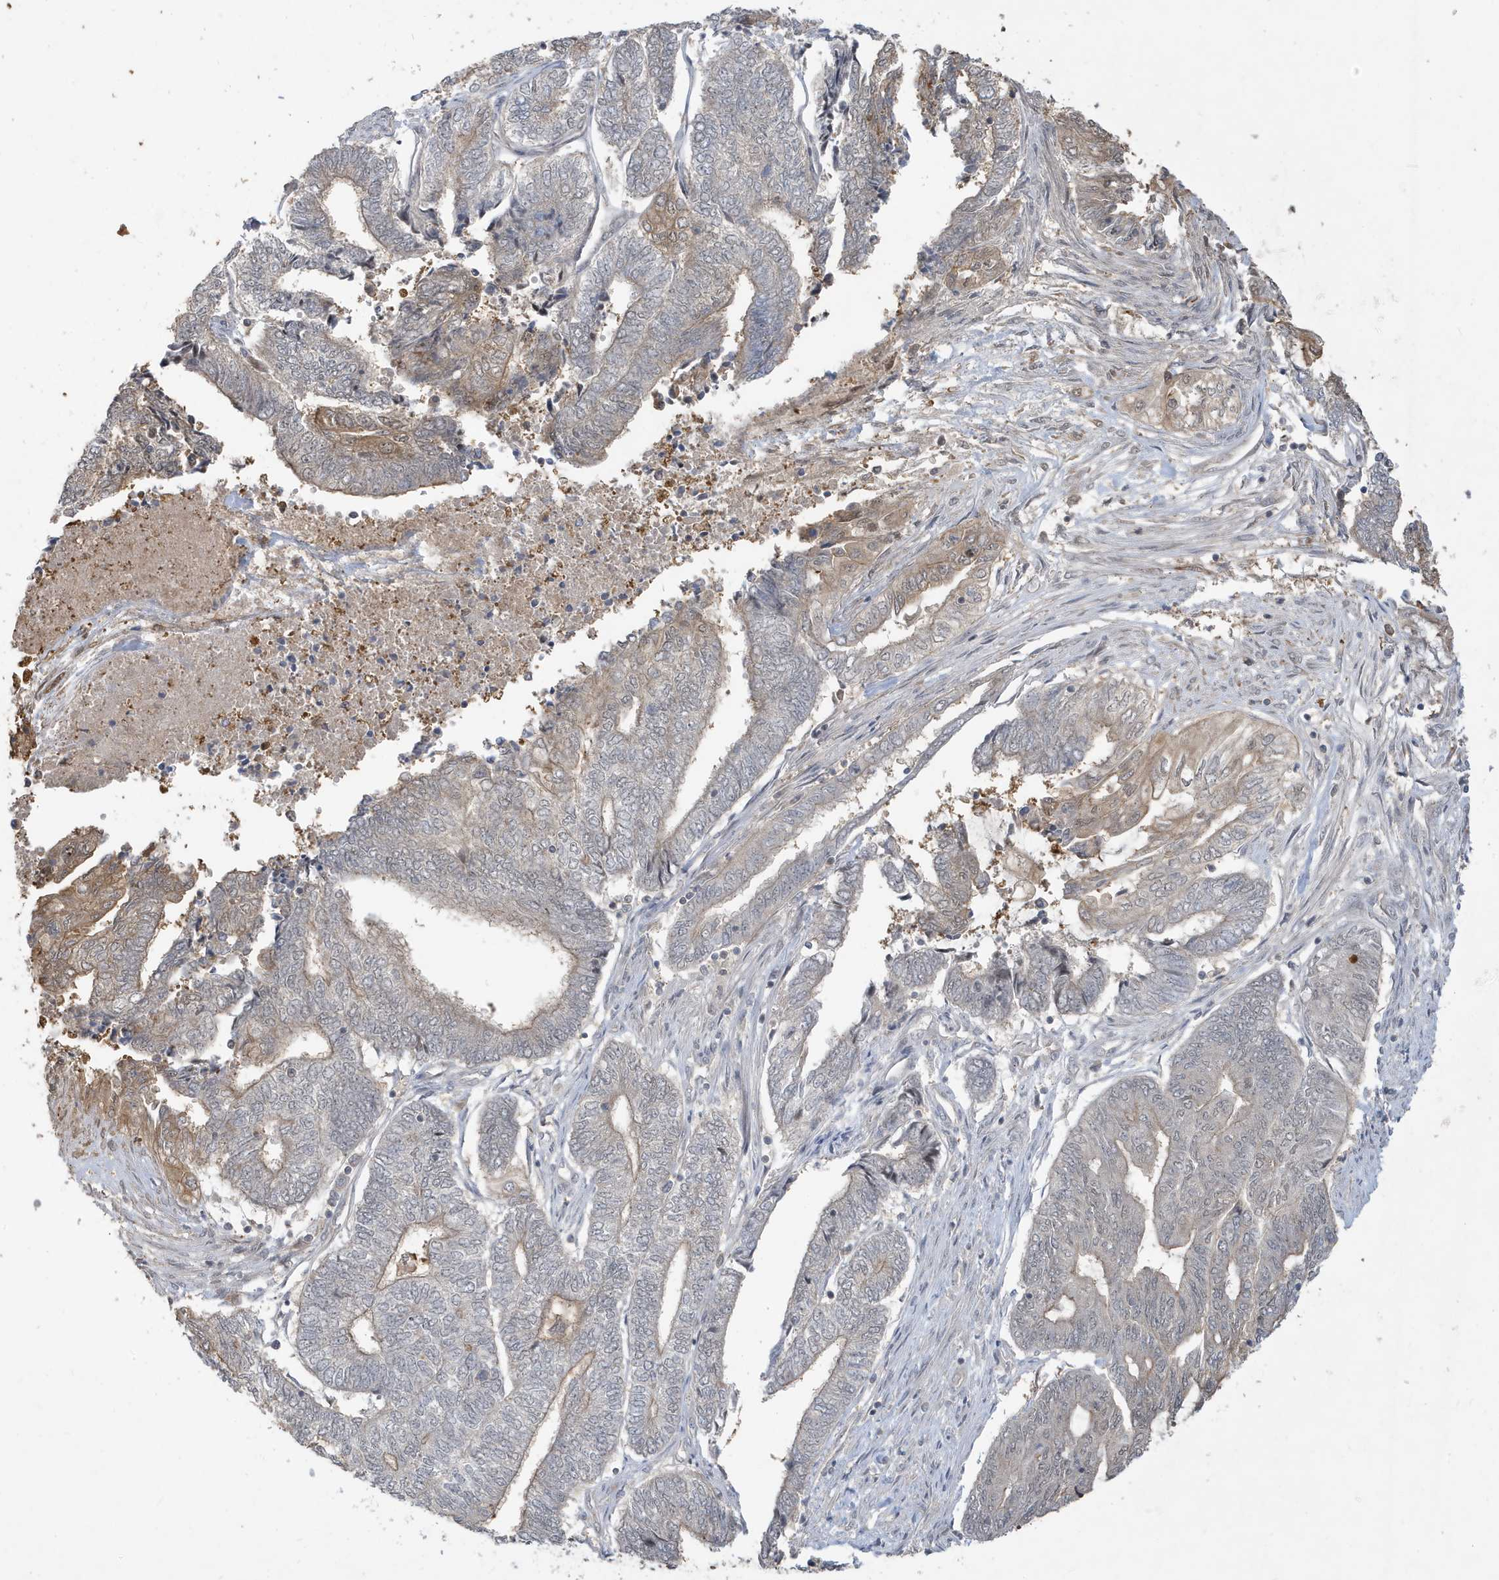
{"staining": {"intensity": "weak", "quantity": "25%-75%", "location": "cytoplasmic/membranous"}, "tissue": "endometrial cancer", "cell_type": "Tumor cells", "image_type": "cancer", "snomed": [{"axis": "morphology", "description": "Adenocarcinoma, NOS"}, {"axis": "topography", "description": "Uterus"}, {"axis": "topography", "description": "Endometrium"}], "caption": "Human endometrial cancer (adenocarcinoma) stained for a protein (brown) exhibits weak cytoplasmic/membranous positive staining in about 25%-75% of tumor cells.", "gene": "PRRT3", "patient": {"sex": "female", "age": 70}}